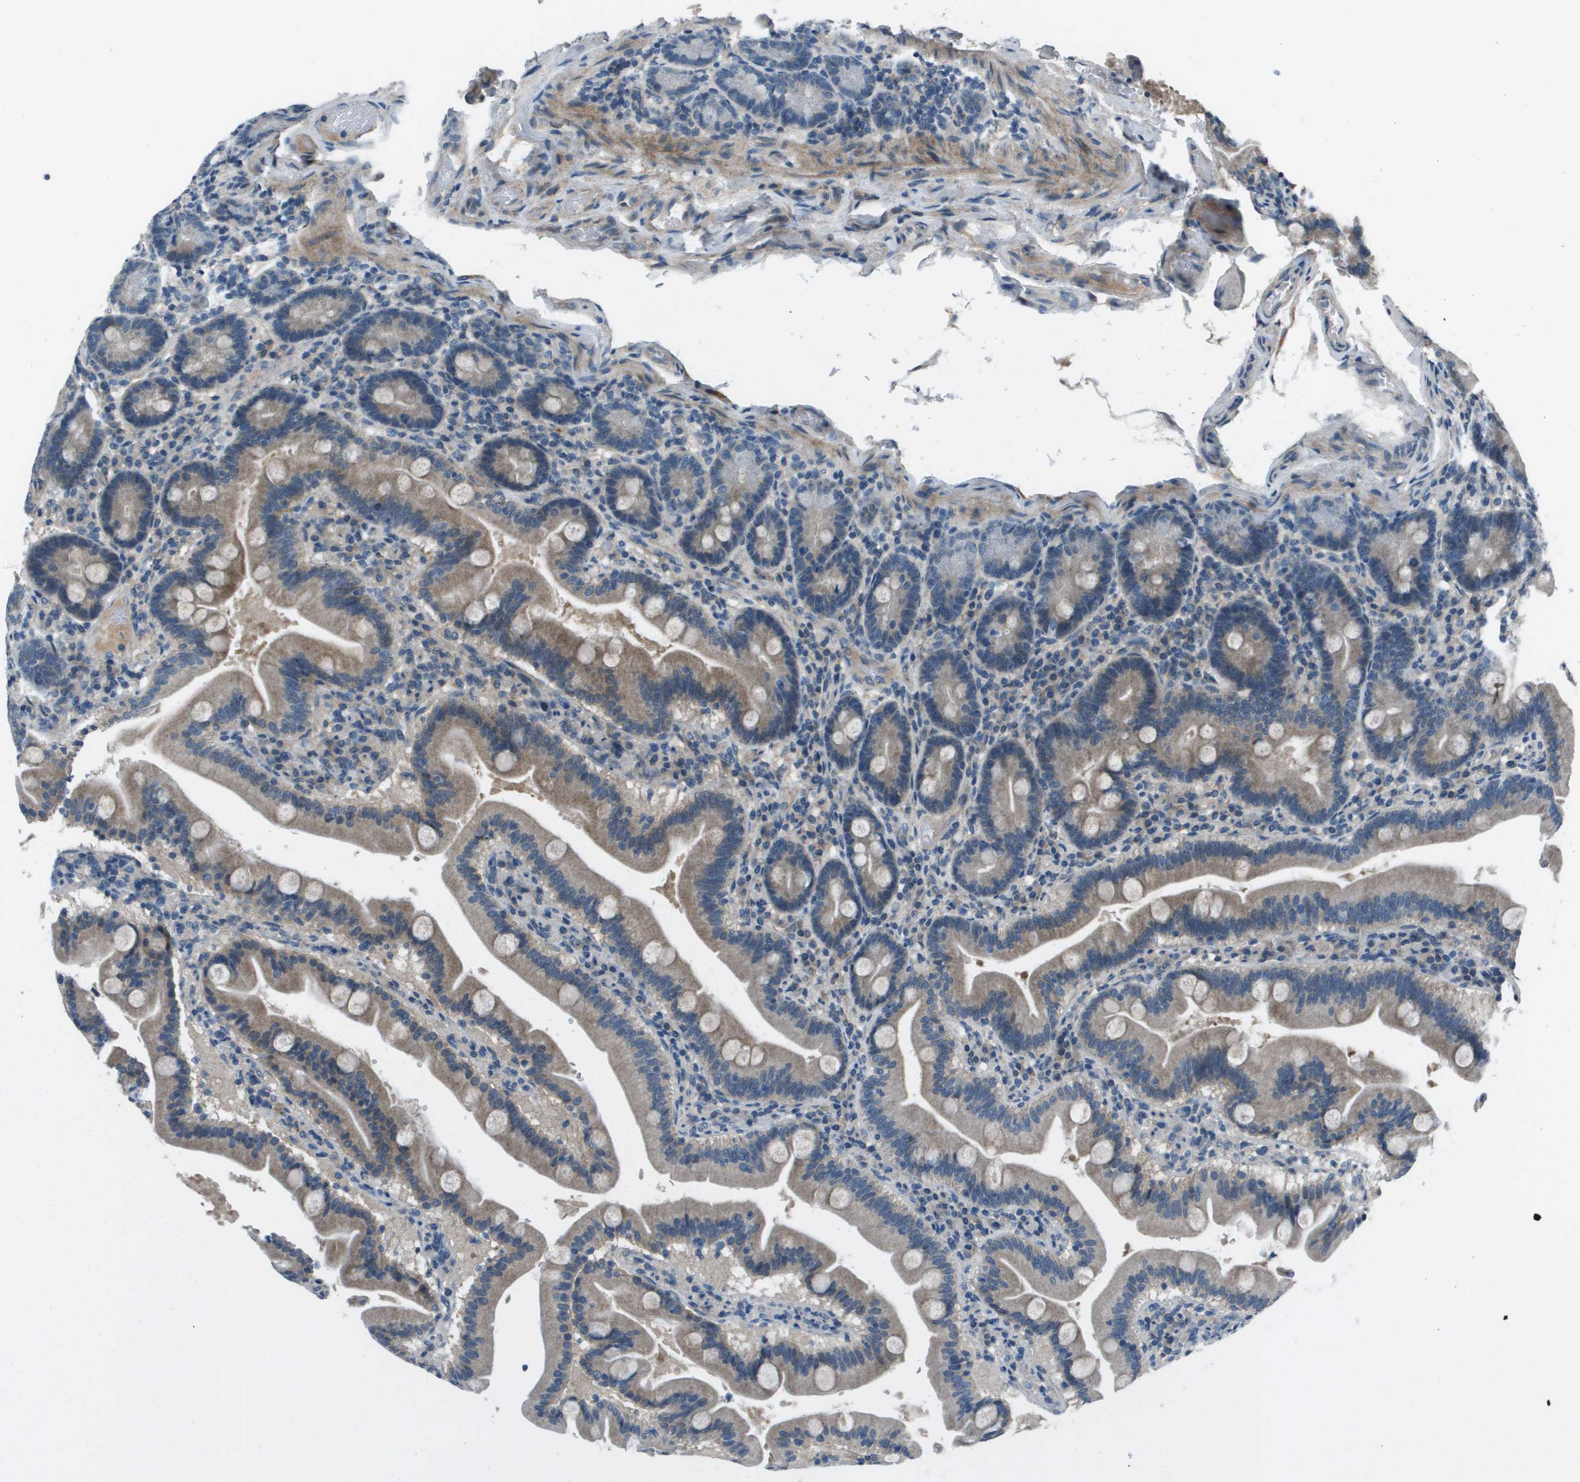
{"staining": {"intensity": "weak", "quantity": ">75%", "location": "cytoplasmic/membranous"}, "tissue": "duodenum", "cell_type": "Glandular cells", "image_type": "normal", "snomed": [{"axis": "morphology", "description": "Normal tissue, NOS"}, {"axis": "topography", "description": "Duodenum"}], "caption": "Immunohistochemical staining of benign human duodenum demonstrates low levels of weak cytoplasmic/membranous expression in about >75% of glandular cells.", "gene": "PCOLCE", "patient": {"sex": "male", "age": 54}}